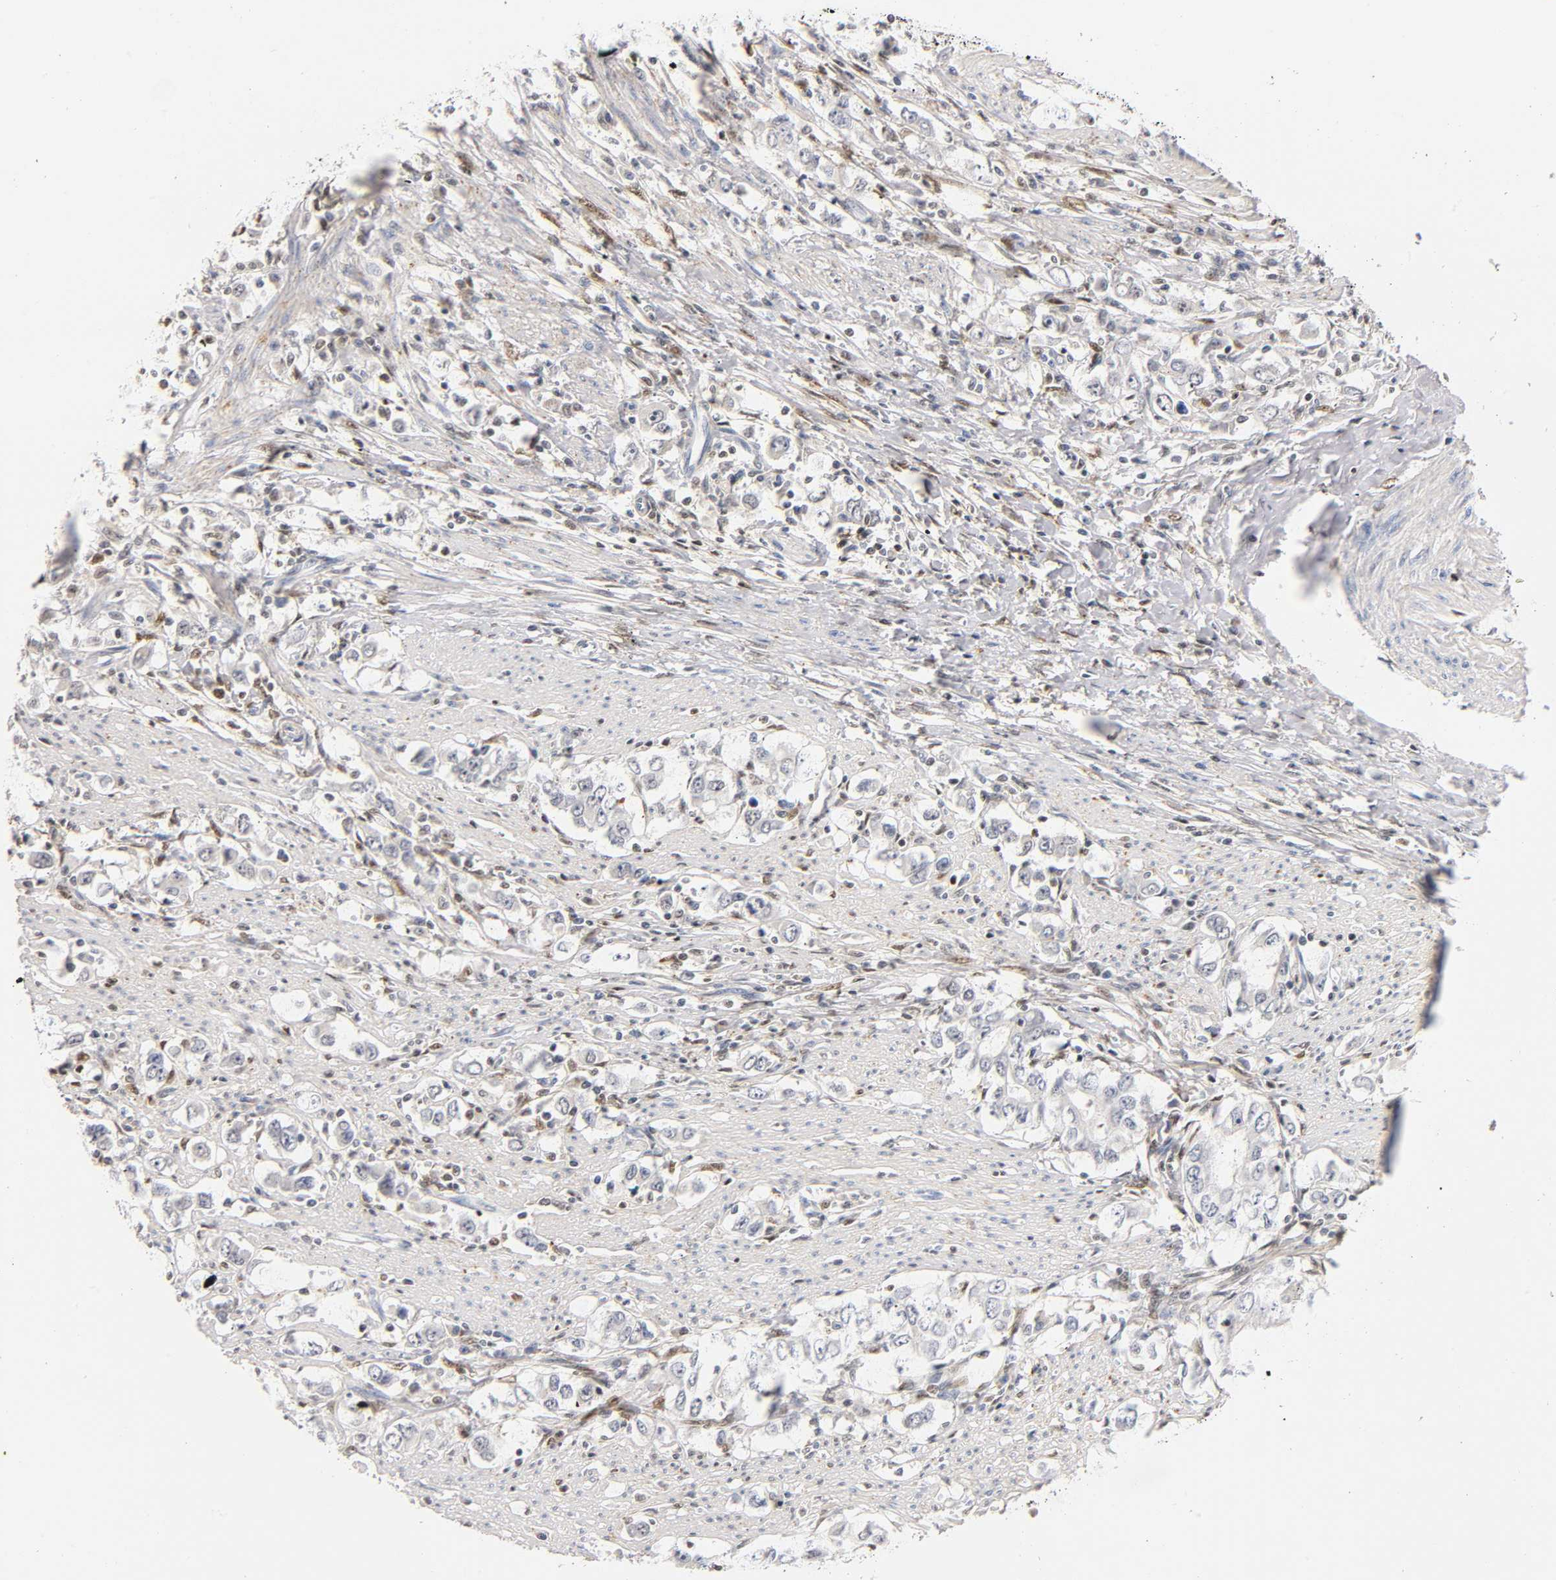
{"staining": {"intensity": "negative", "quantity": "none", "location": "none"}, "tissue": "stomach cancer", "cell_type": "Tumor cells", "image_type": "cancer", "snomed": [{"axis": "morphology", "description": "Adenocarcinoma, NOS"}, {"axis": "topography", "description": "Stomach, lower"}], "caption": "Photomicrograph shows no significant protein staining in tumor cells of adenocarcinoma (stomach).", "gene": "RUNX1", "patient": {"sex": "female", "age": 72}}